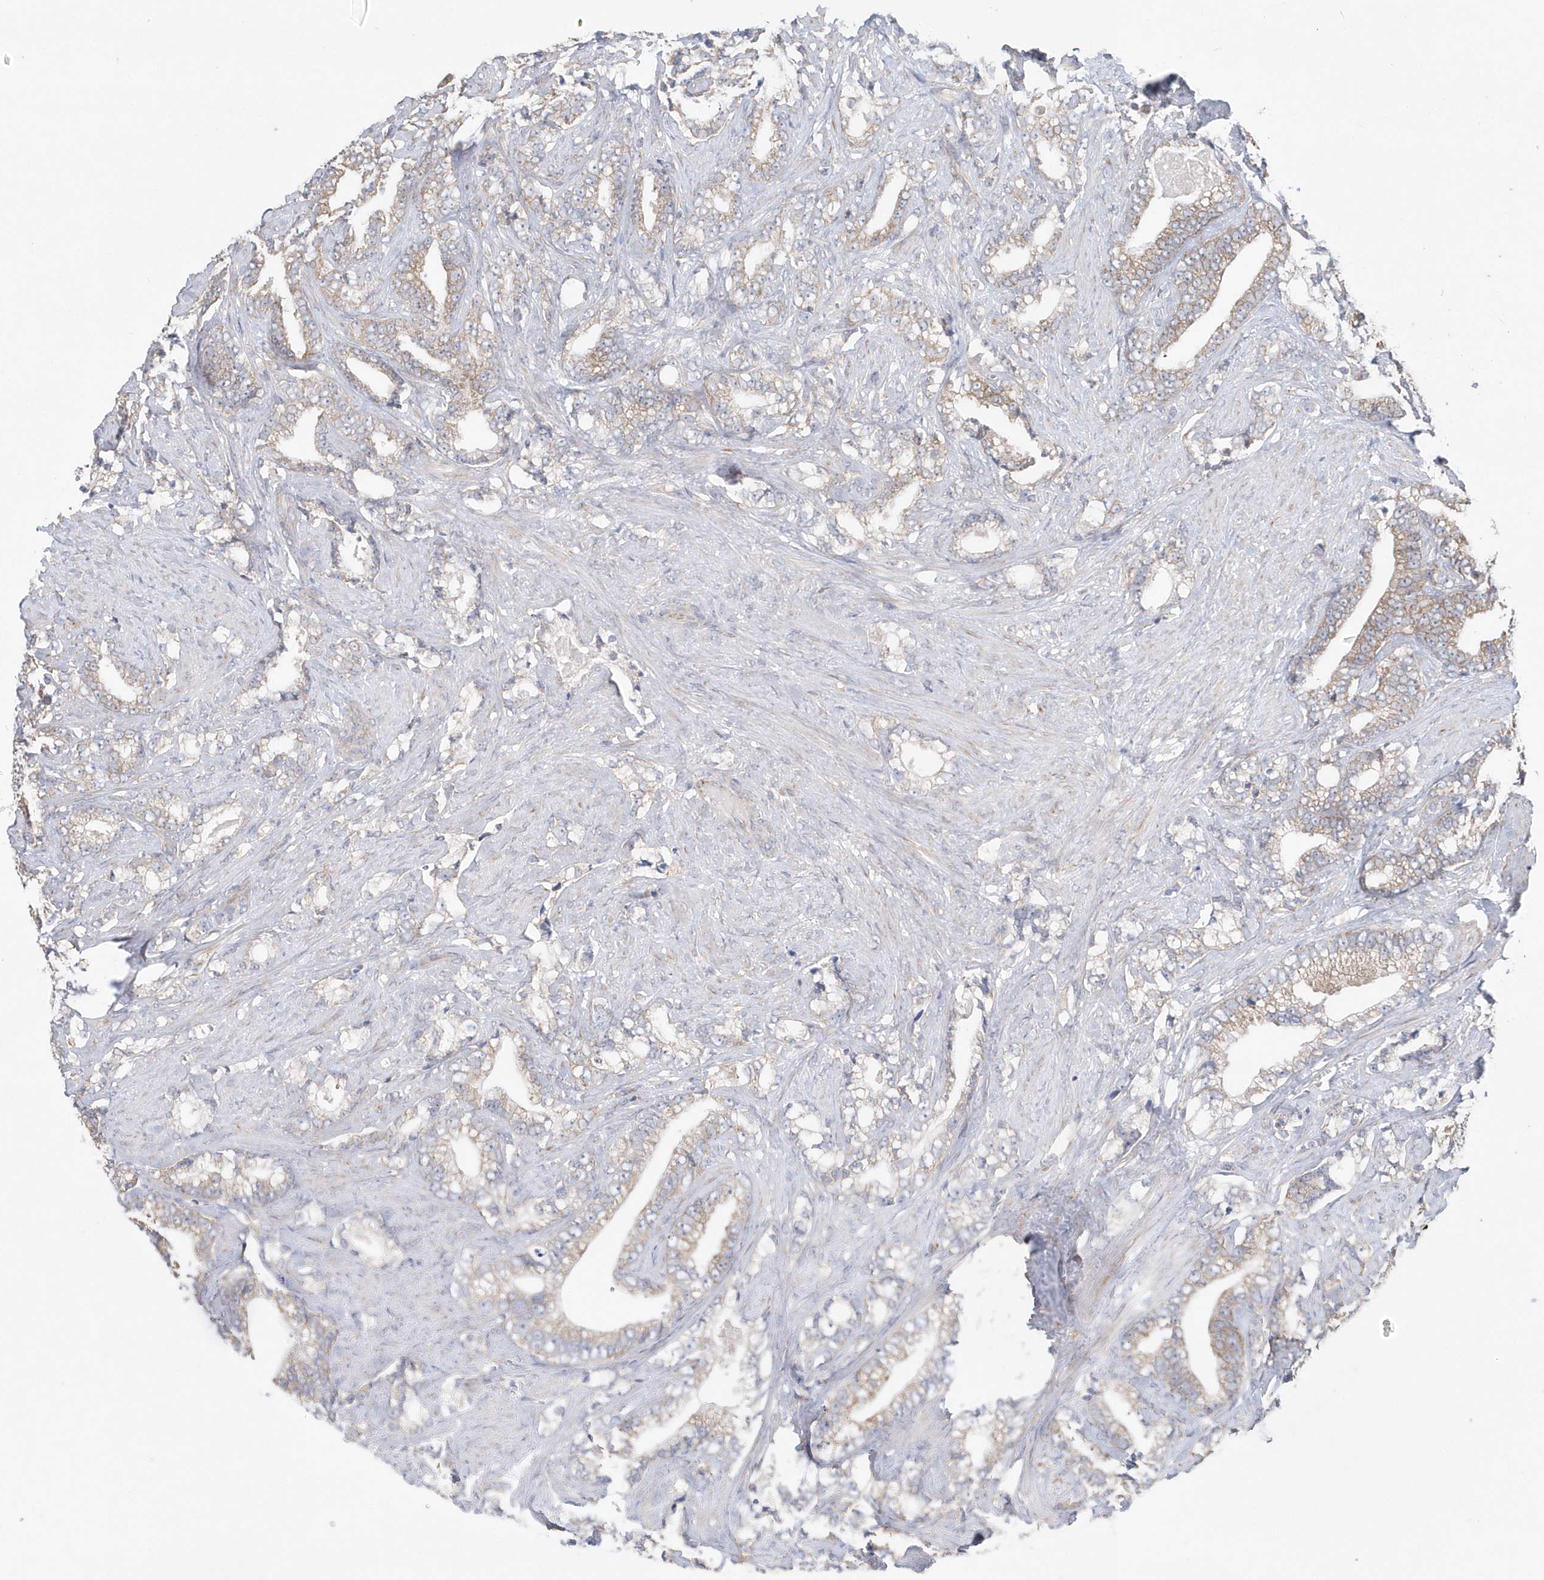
{"staining": {"intensity": "weak", "quantity": ">75%", "location": "cytoplasmic/membranous"}, "tissue": "prostate cancer", "cell_type": "Tumor cells", "image_type": "cancer", "snomed": [{"axis": "morphology", "description": "Adenocarcinoma, High grade"}, {"axis": "topography", "description": "Prostate and seminal vesicle, NOS"}], "caption": "Approximately >75% of tumor cells in prostate cancer (high-grade adenocarcinoma) show weak cytoplasmic/membranous protein expression as visualized by brown immunohistochemical staining.", "gene": "SPATA5", "patient": {"sex": "male", "age": 67}}